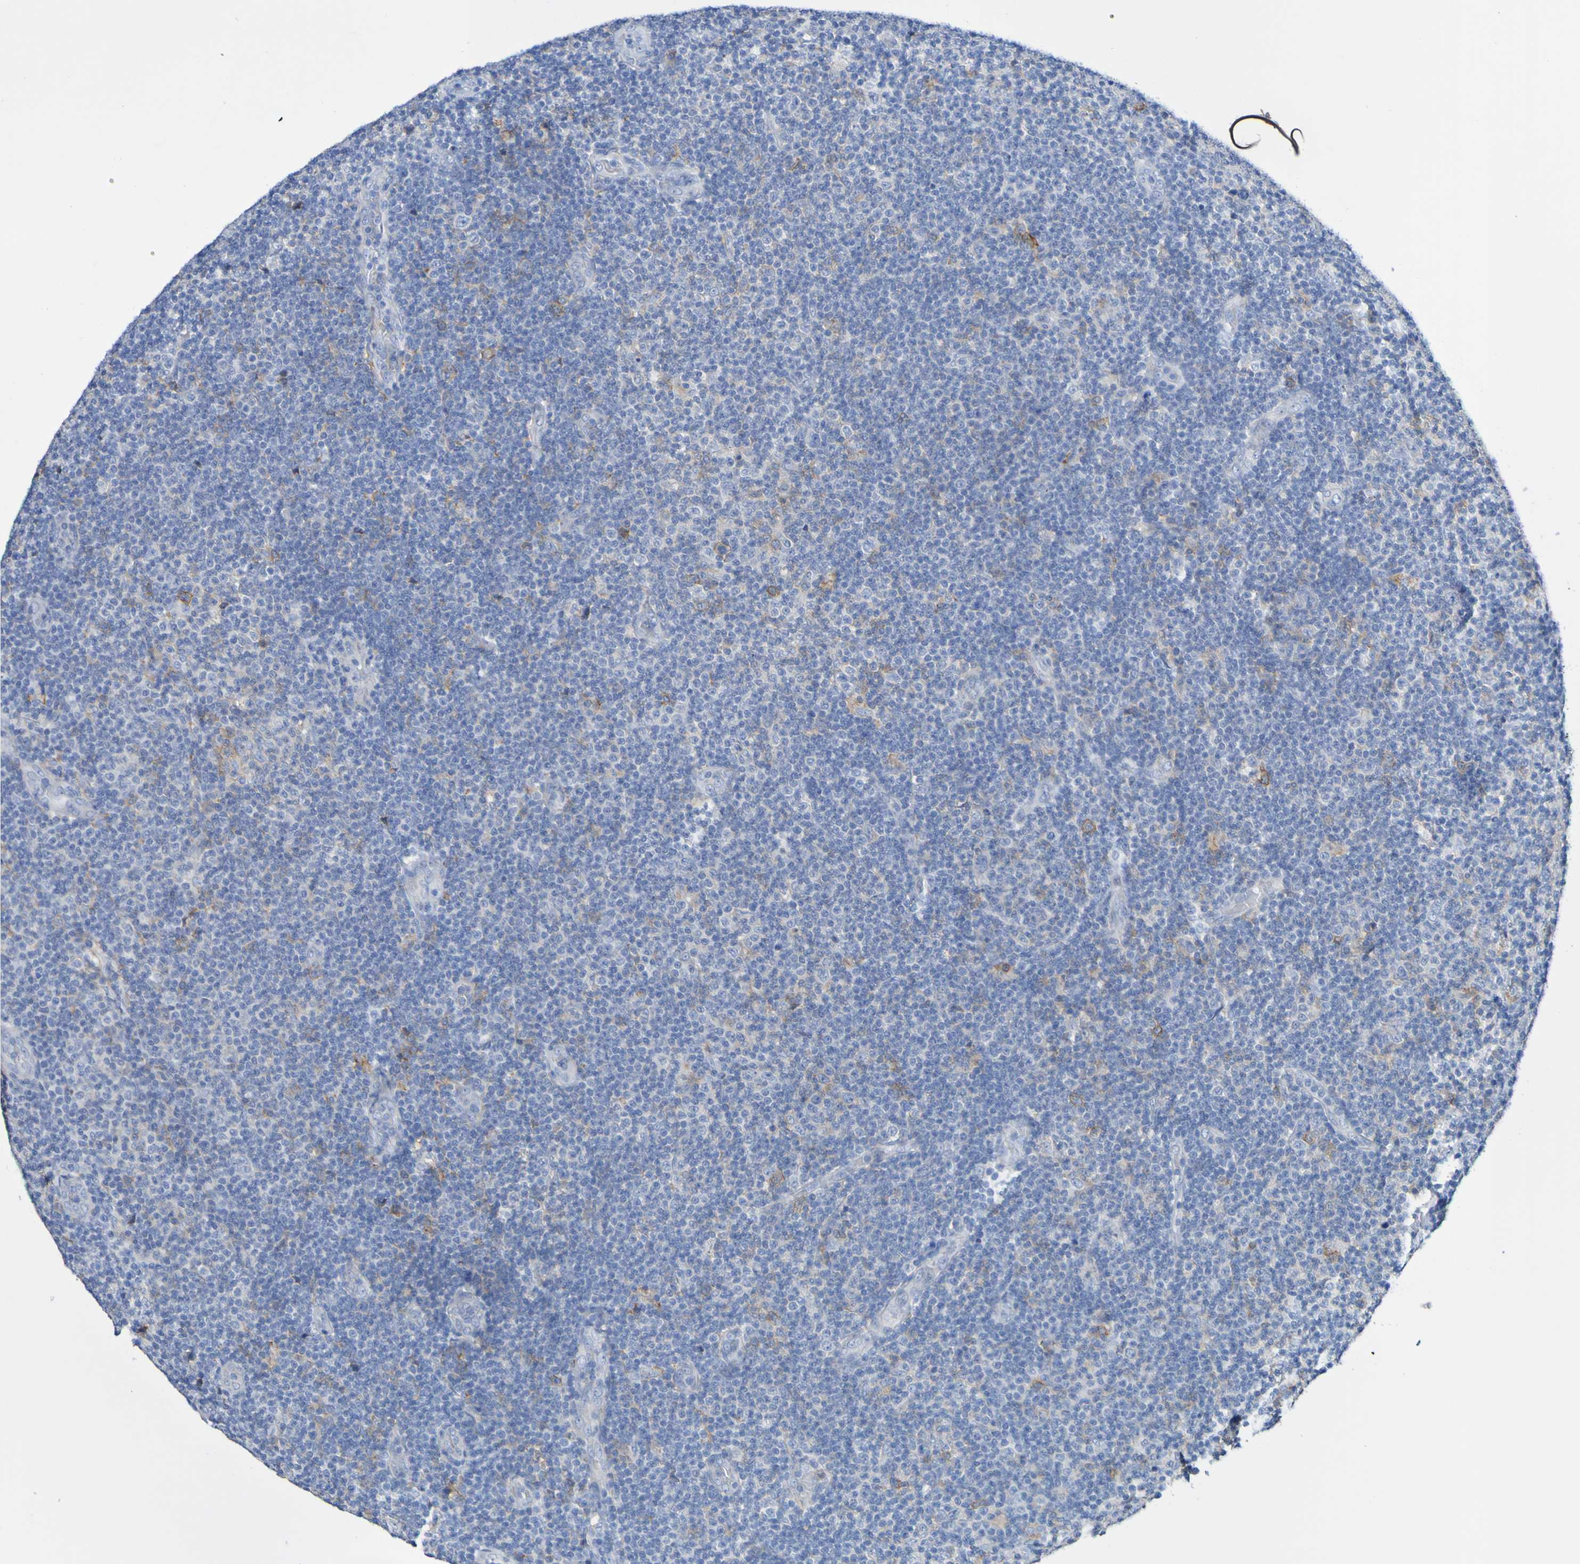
{"staining": {"intensity": "negative", "quantity": "none", "location": "none"}, "tissue": "lymphoma", "cell_type": "Tumor cells", "image_type": "cancer", "snomed": [{"axis": "morphology", "description": "Malignant lymphoma, non-Hodgkin's type, Low grade"}, {"axis": "topography", "description": "Lymph node"}], "caption": "High power microscopy photomicrograph of an immunohistochemistry micrograph of malignant lymphoma, non-Hodgkin's type (low-grade), revealing no significant staining in tumor cells. Brightfield microscopy of immunohistochemistry stained with DAB (3,3'-diaminobenzidine) (brown) and hematoxylin (blue), captured at high magnification.", "gene": "SLC3A2", "patient": {"sex": "male", "age": 83}}